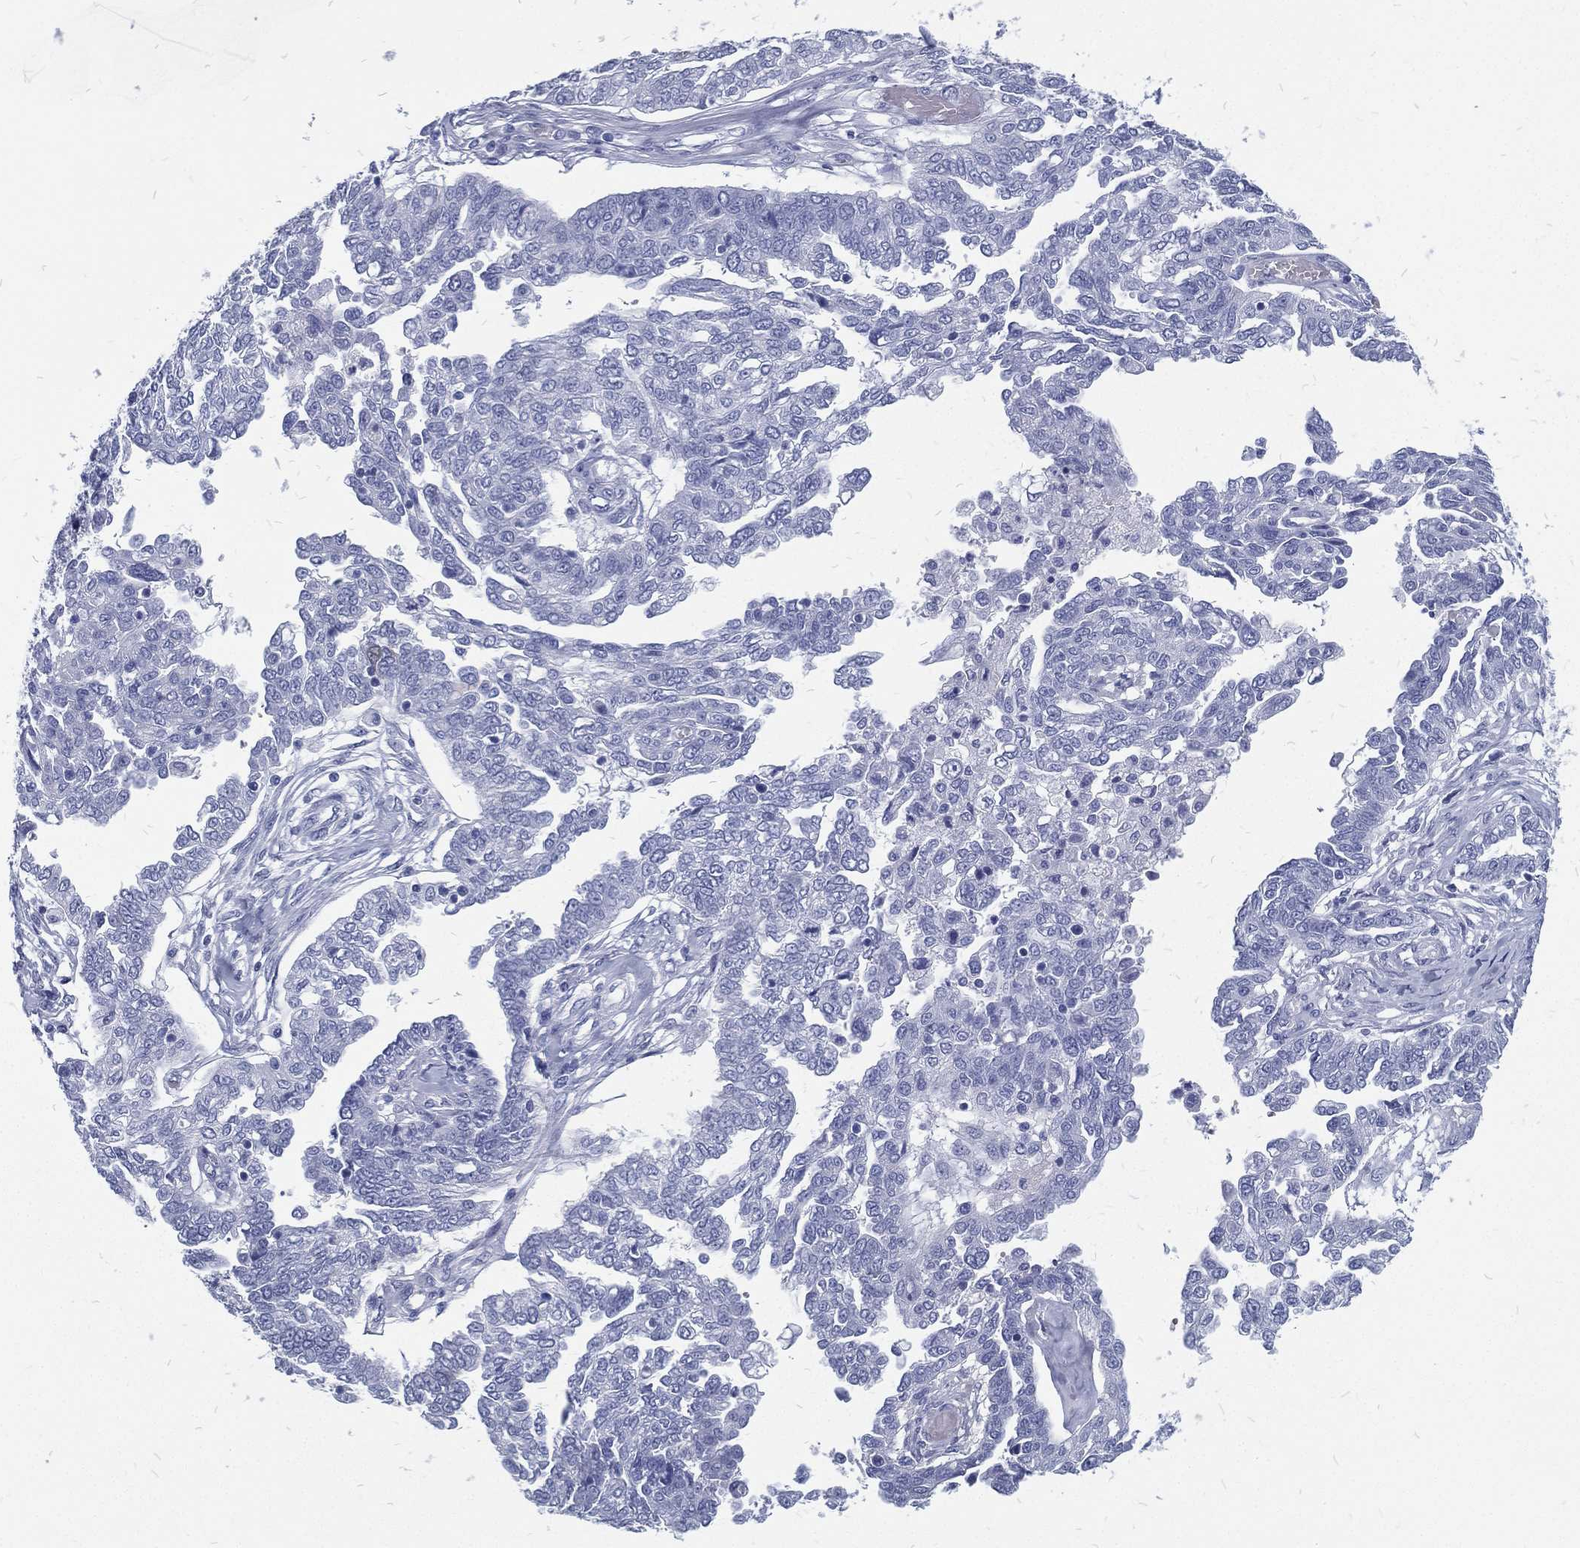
{"staining": {"intensity": "negative", "quantity": "none", "location": "none"}, "tissue": "ovarian cancer", "cell_type": "Tumor cells", "image_type": "cancer", "snomed": [{"axis": "morphology", "description": "Cystadenocarcinoma, serous, NOS"}, {"axis": "topography", "description": "Ovary"}], "caption": "There is no significant positivity in tumor cells of ovarian cancer (serous cystadenocarcinoma). The staining was performed using DAB to visualize the protein expression in brown, while the nuclei were stained in blue with hematoxylin (Magnification: 20x).", "gene": "RSPH4A", "patient": {"sex": "female", "age": 67}}